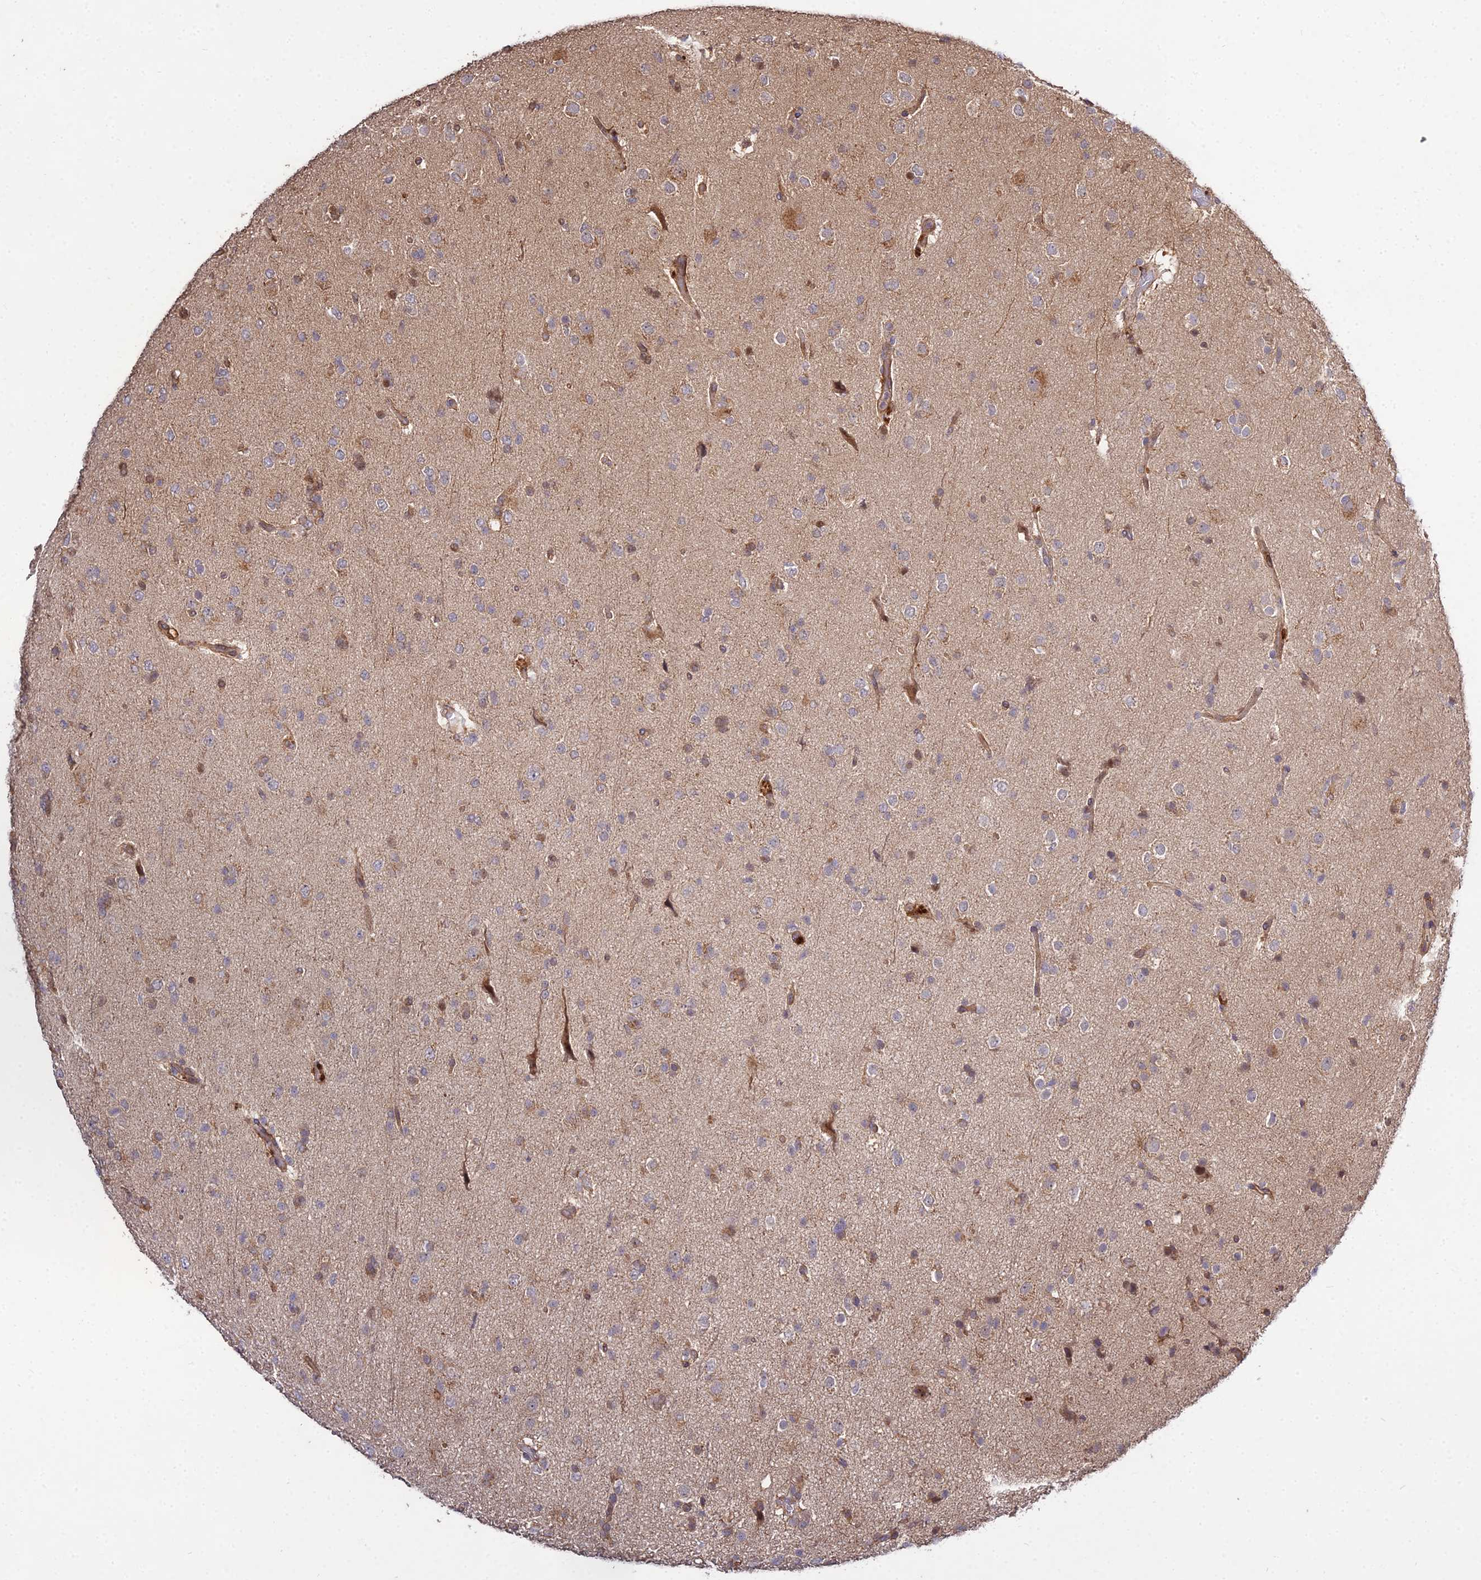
{"staining": {"intensity": "weak", "quantity": "<25%", "location": "cytoplasmic/membranous"}, "tissue": "glioma", "cell_type": "Tumor cells", "image_type": "cancer", "snomed": [{"axis": "morphology", "description": "Glioma, malignant, Low grade"}, {"axis": "topography", "description": "Brain"}], "caption": "An immunohistochemistry (IHC) micrograph of malignant glioma (low-grade) is shown. There is no staining in tumor cells of malignant glioma (low-grade).", "gene": "GRTP1", "patient": {"sex": "male", "age": 65}}